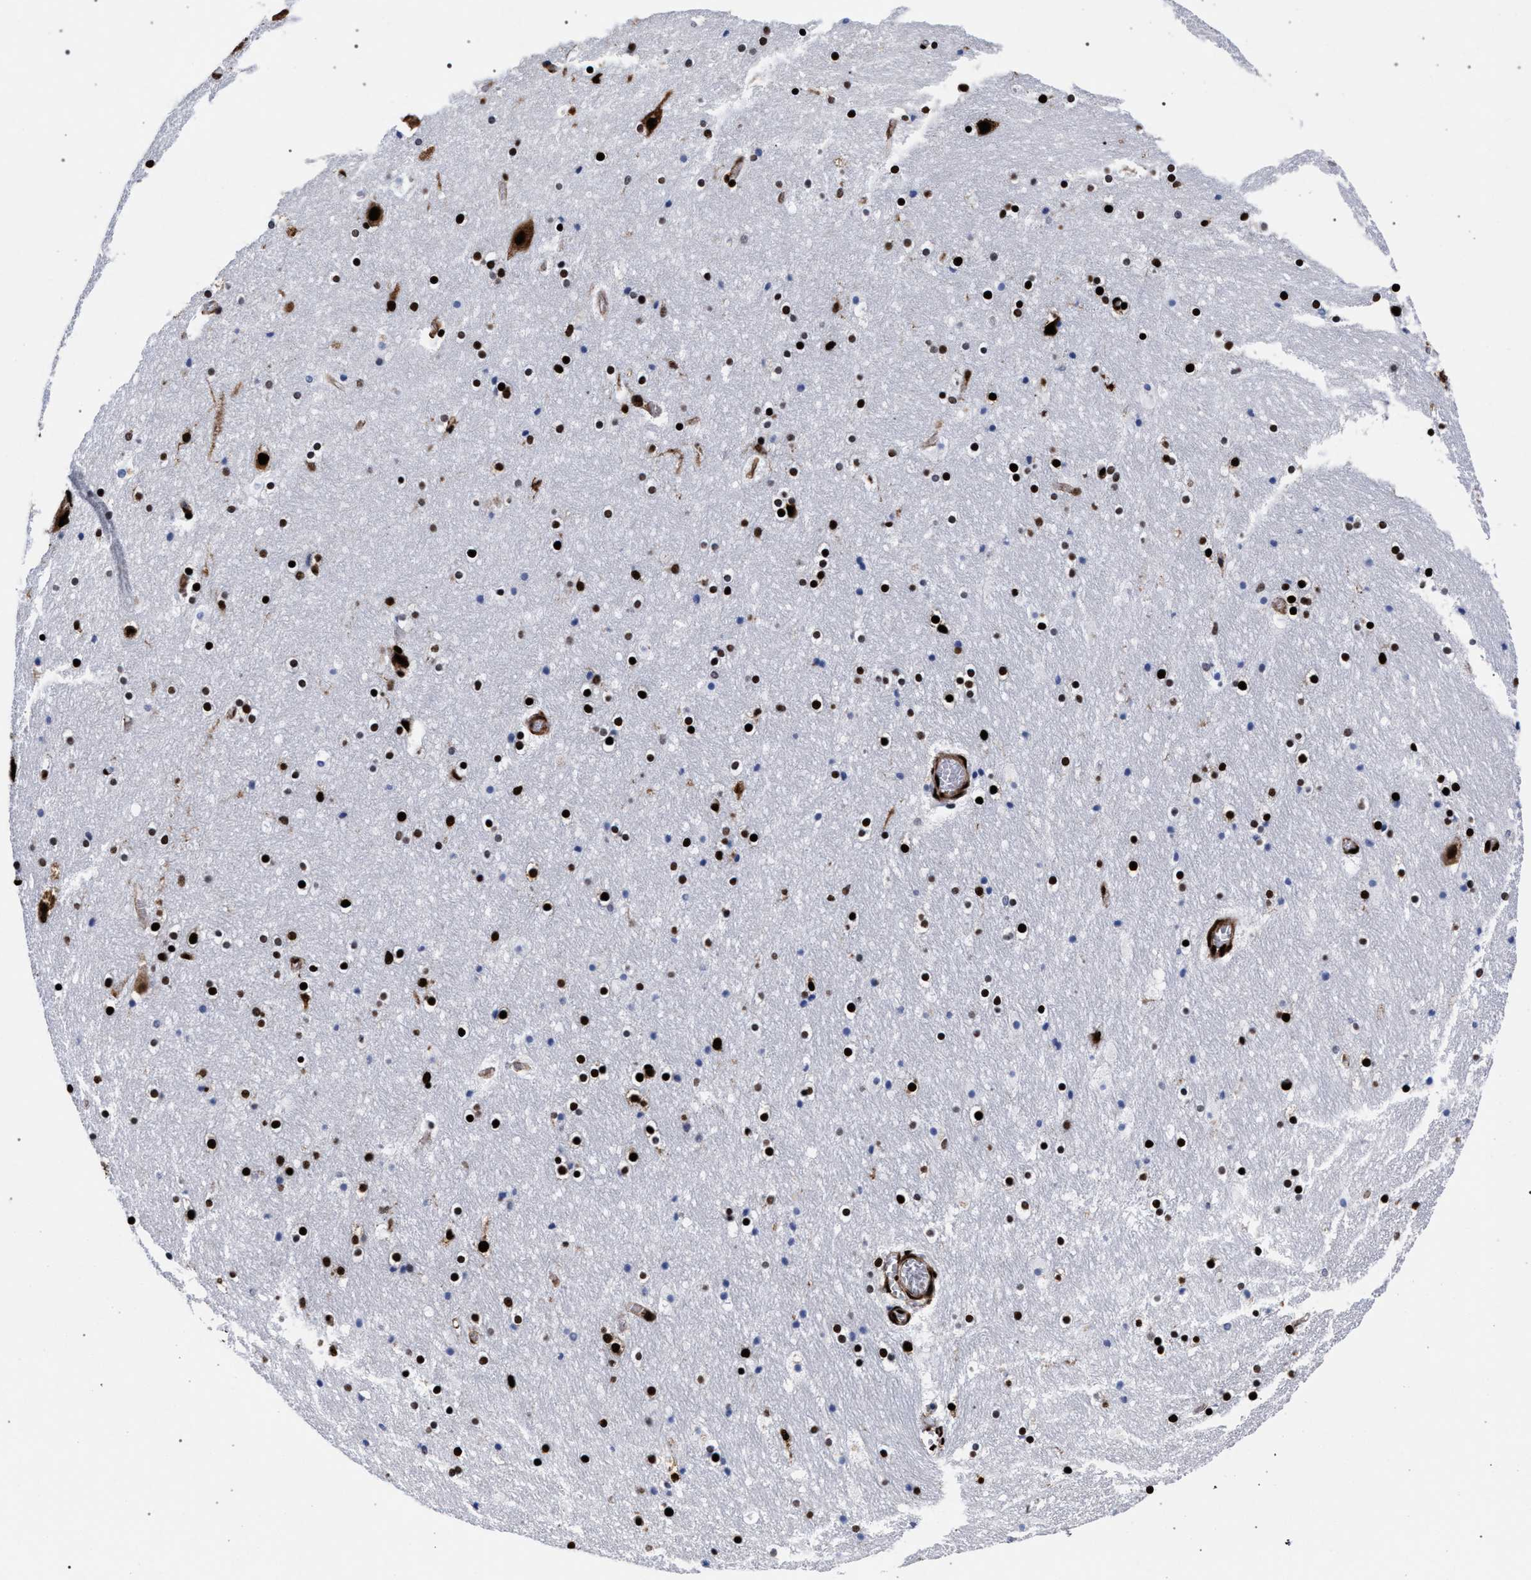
{"staining": {"intensity": "strong", "quantity": ">75%", "location": "nuclear"}, "tissue": "hippocampus", "cell_type": "Glial cells", "image_type": "normal", "snomed": [{"axis": "morphology", "description": "Normal tissue, NOS"}, {"axis": "topography", "description": "Hippocampus"}], "caption": "DAB (3,3'-diaminobenzidine) immunohistochemical staining of unremarkable human hippocampus exhibits strong nuclear protein expression in approximately >75% of glial cells.", "gene": "HNRNPA1", "patient": {"sex": "male", "age": 45}}